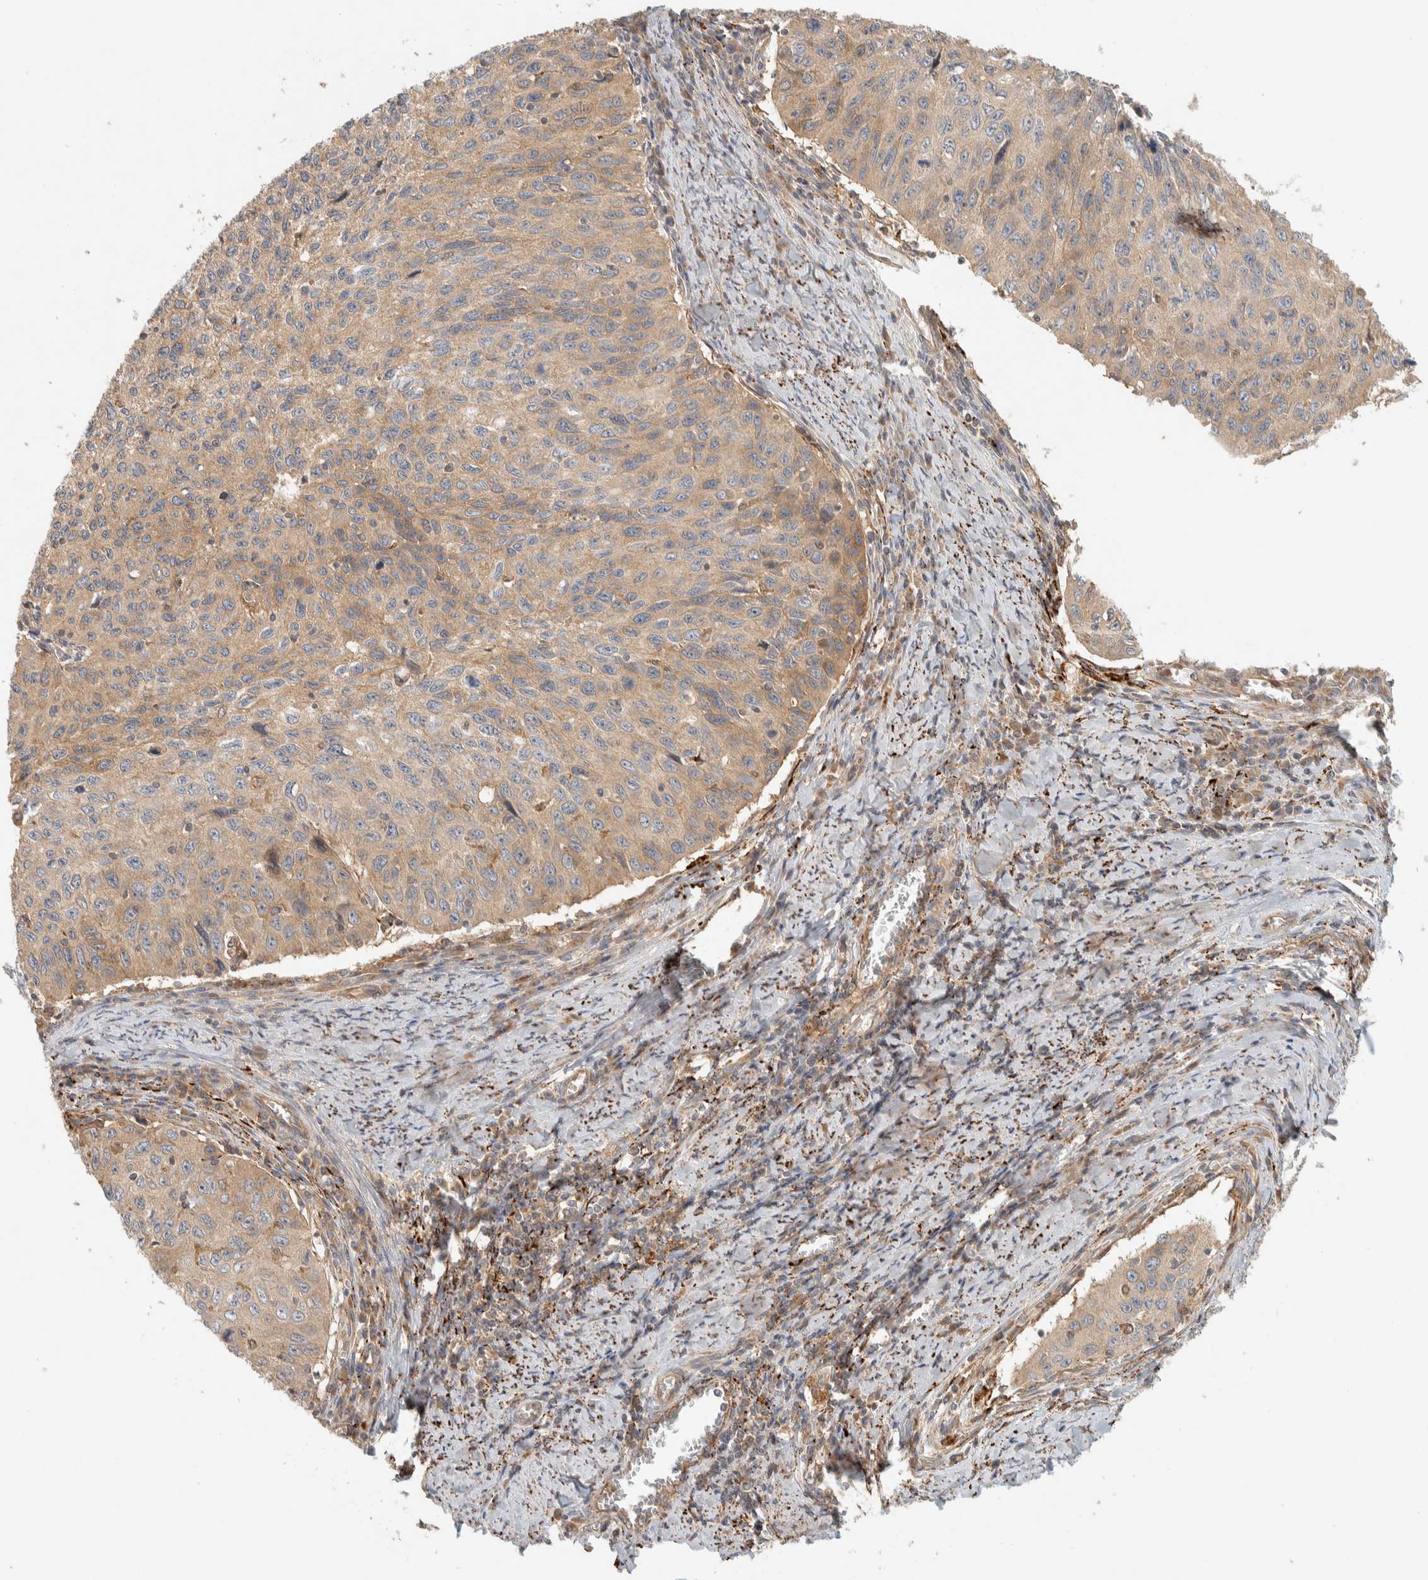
{"staining": {"intensity": "moderate", "quantity": ">75%", "location": "cytoplasmic/membranous"}, "tissue": "cervical cancer", "cell_type": "Tumor cells", "image_type": "cancer", "snomed": [{"axis": "morphology", "description": "Squamous cell carcinoma, NOS"}, {"axis": "topography", "description": "Cervix"}], "caption": "Cervical squamous cell carcinoma stained with a protein marker reveals moderate staining in tumor cells.", "gene": "FAM167A", "patient": {"sex": "female", "age": 53}}